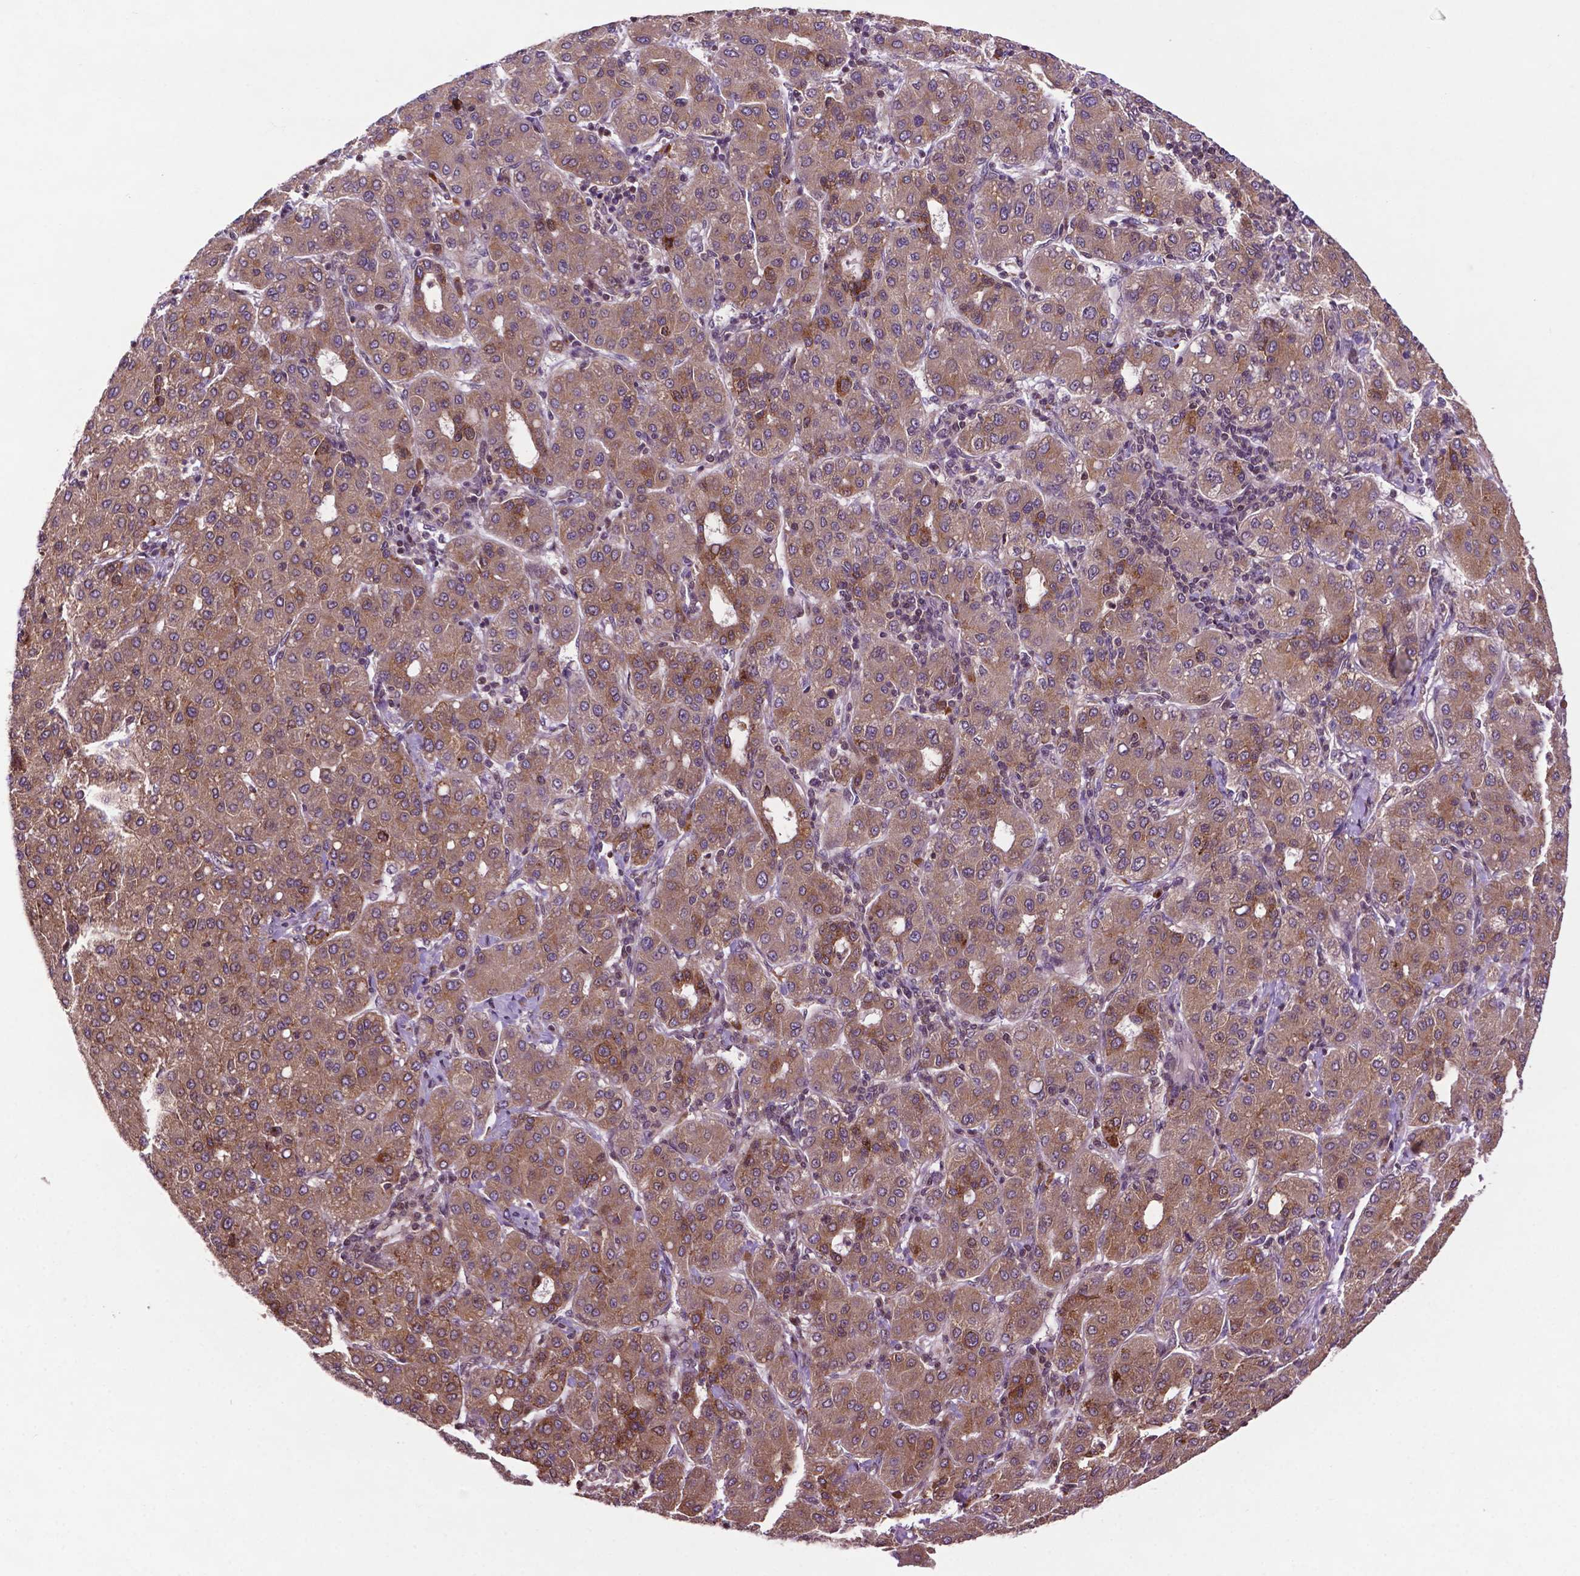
{"staining": {"intensity": "moderate", "quantity": ">75%", "location": "cytoplasmic/membranous"}, "tissue": "liver cancer", "cell_type": "Tumor cells", "image_type": "cancer", "snomed": [{"axis": "morphology", "description": "Carcinoma, Hepatocellular, NOS"}, {"axis": "topography", "description": "Liver"}], "caption": "About >75% of tumor cells in human liver cancer (hepatocellular carcinoma) demonstrate moderate cytoplasmic/membranous protein staining as visualized by brown immunohistochemical staining.", "gene": "TMX2", "patient": {"sex": "male", "age": 65}}